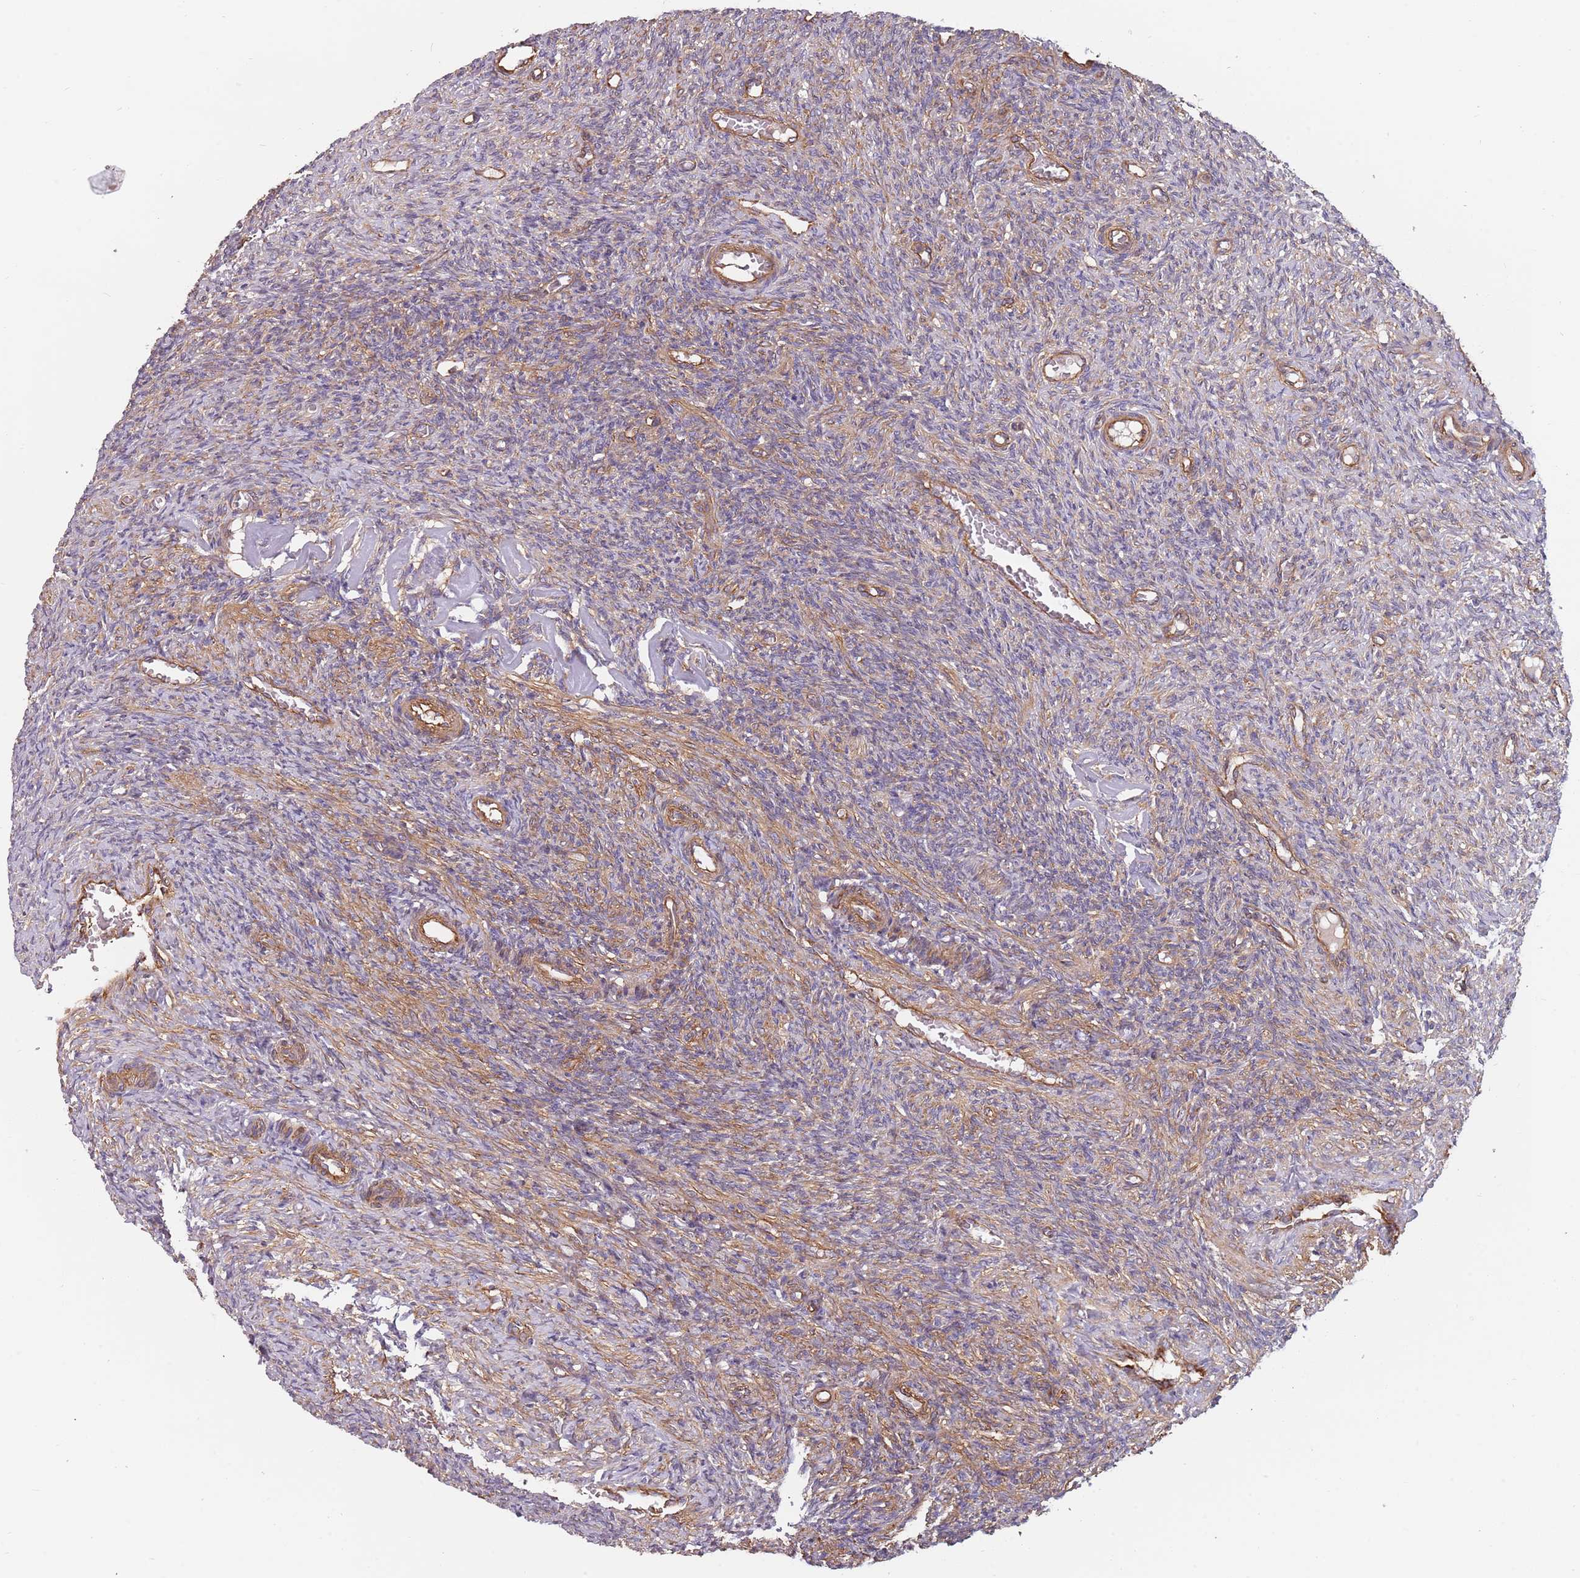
{"staining": {"intensity": "moderate", "quantity": "25%-75%", "location": "cytoplasmic/membranous"}, "tissue": "ovary", "cell_type": "Ovarian stroma cells", "image_type": "normal", "snomed": [{"axis": "morphology", "description": "Normal tissue, NOS"}, {"axis": "topography", "description": "Ovary"}], "caption": "A medium amount of moderate cytoplasmic/membranous expression is identified in about 25%-75% of ovarian stroma cells in normal ovary. (IHC, brightfield microscopy, high magnification).", "gene": "SPDL1", "patient": {"sex": "female", "age": 27}}